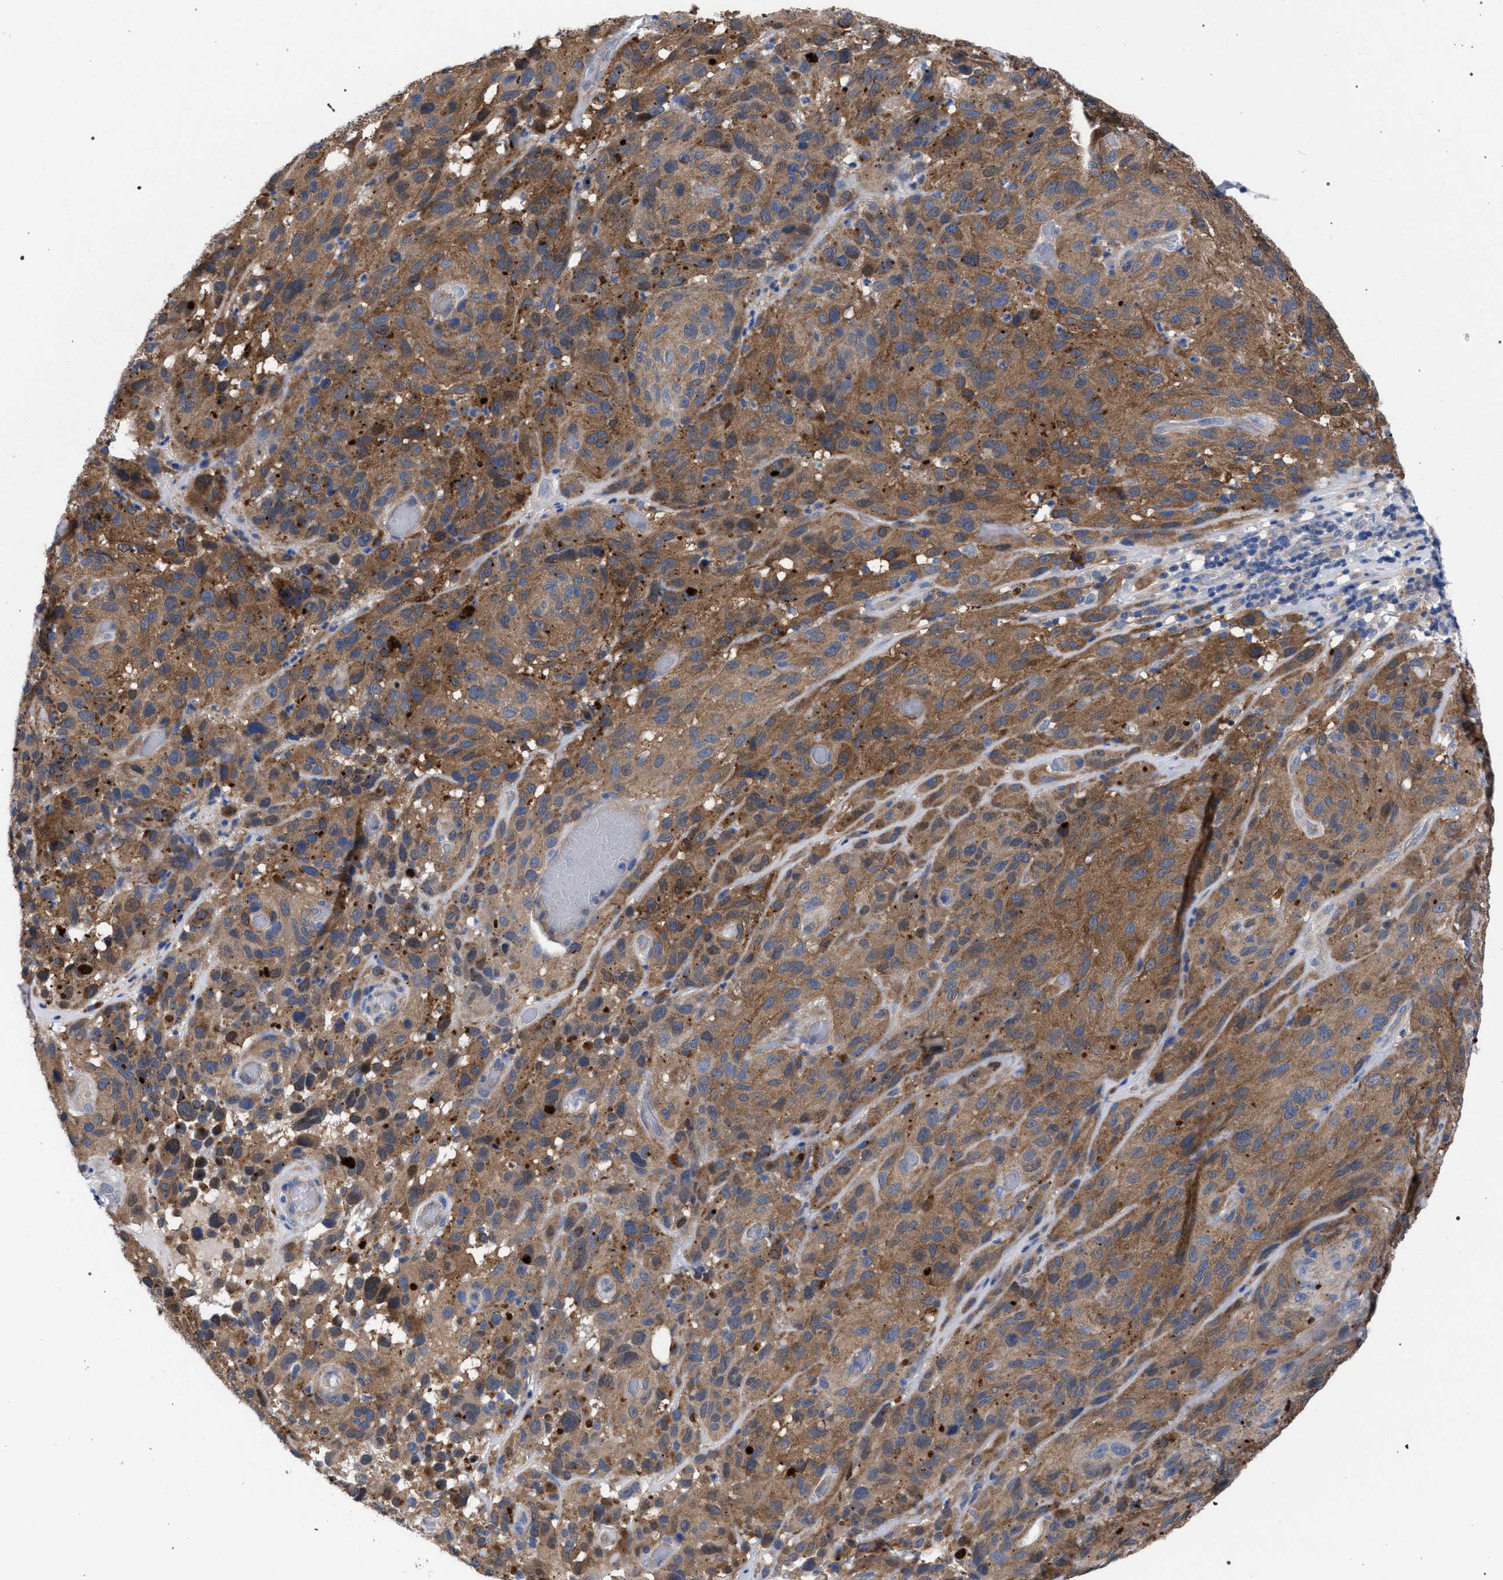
{"staining": {"intensity": "moderate", "quantity": ">75%", "location": "cytoplasmic/membranous"}, "tissue": "melanoma", "cell_type": "Tumor cells", "image_type": "cancer", "snomed": [{"axis": "morphology", "description": "Malignant melanoma, NOS"}, {"axis": "topography", "description": "Skin"}], "caption": "DAB immunohistochemical staining of melanoma displays moderate cytoplasmic/membranous protein staining in about >75% of tumor cells. The protein is stained brown, and the nuclei are stained in blue (DAB (3,3'-diaminobenzidine) IHC with brightfield microscopy, high magnification).", "gene": "GMPR", "patient": {"sex": "male", "age": 66}}